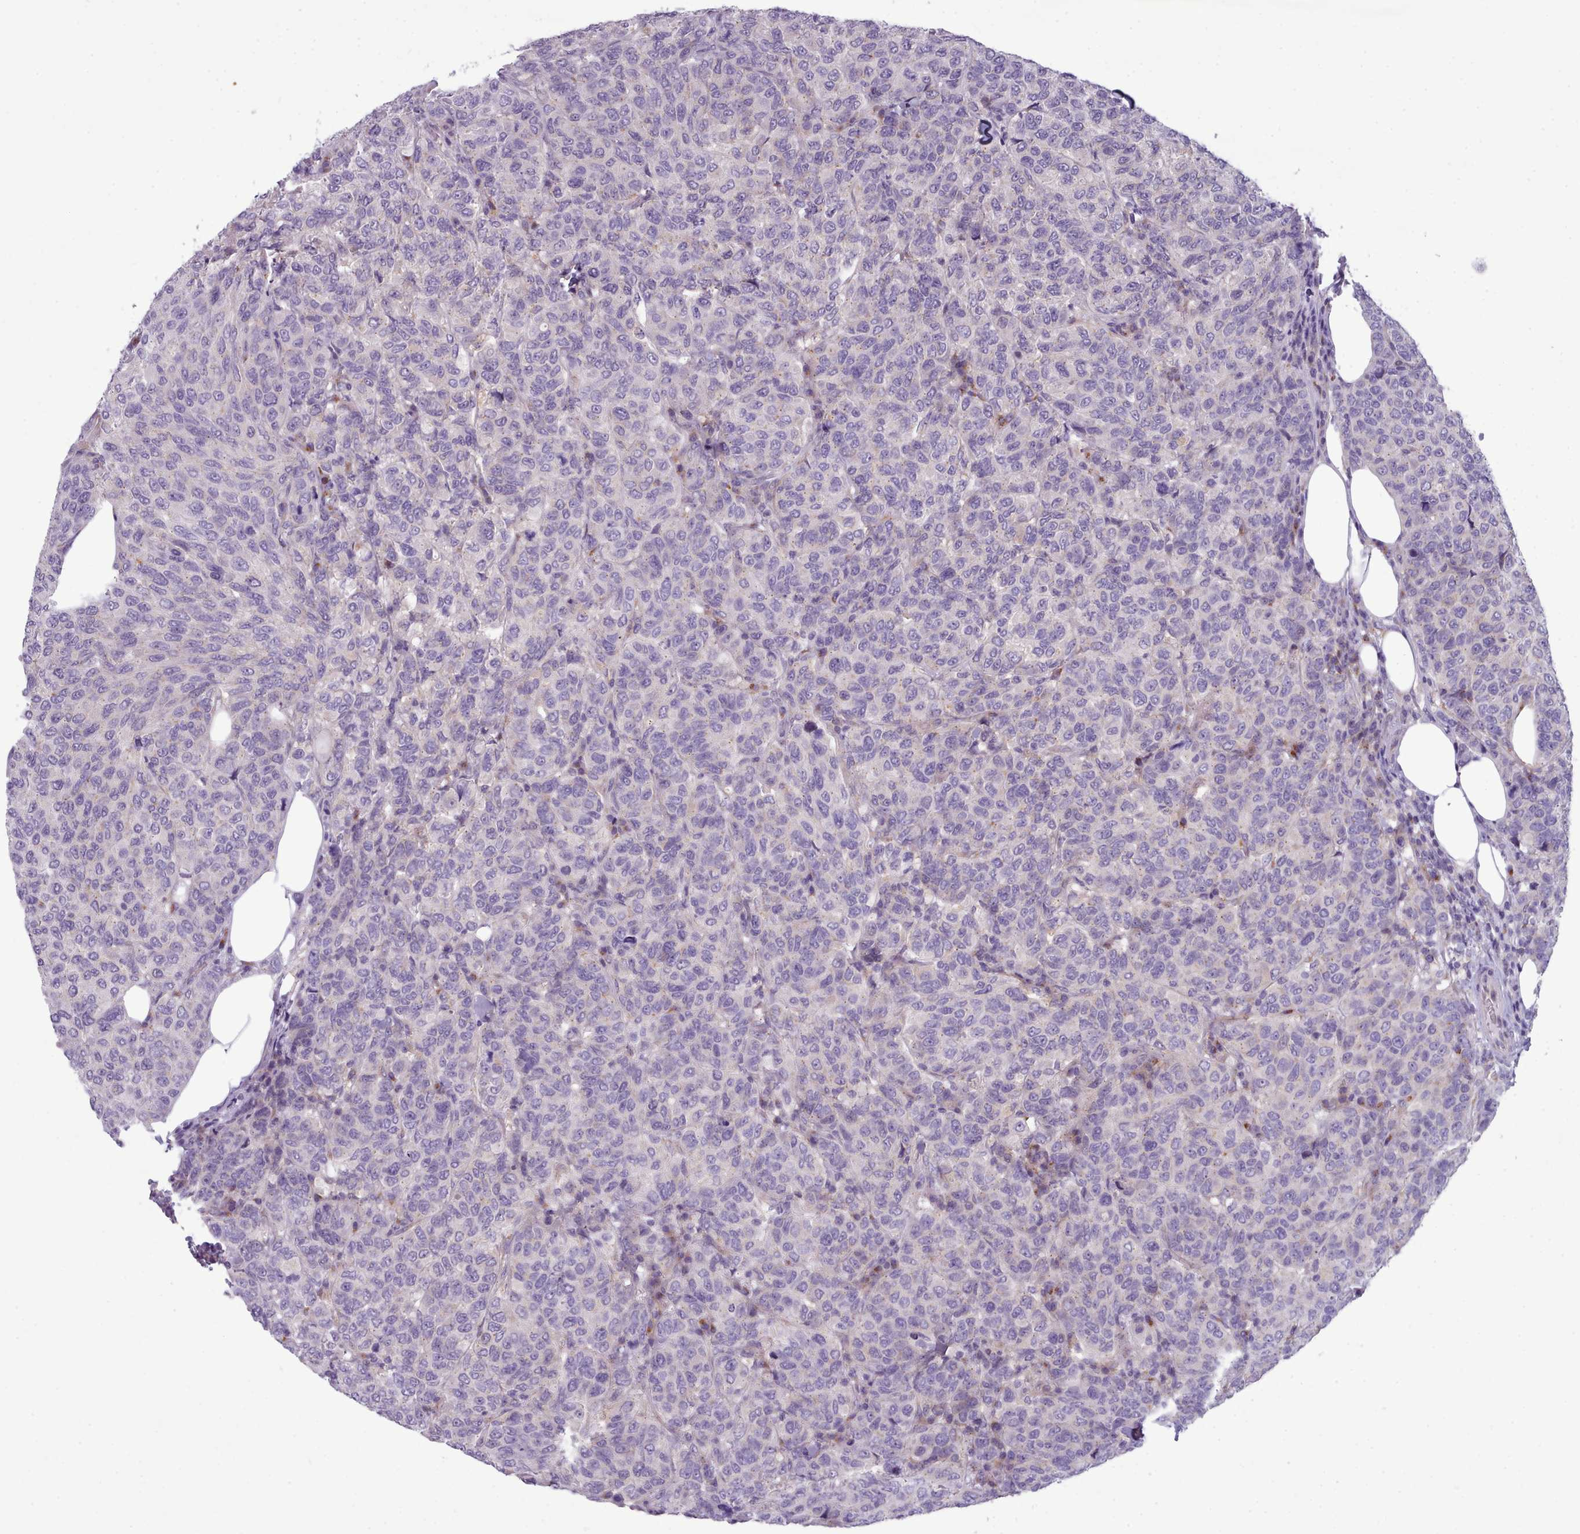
{"staining": {"intensity": "negative", "quantity": "none", "location": "none"}, "tissue": "breast cancer", "cell_type": "Tumor cells", "image_type": "cancer", "snomed": [{"axis": "morphology", "description": "Duct carcinoma"}, {"axis": "topography", "description": "Breast"}], "caption": "An image of invasive ductal carcinoma (breast) stained for a protein exhibits no brown staining in tumor cells. The staining was performed using DAB to visualize the protein expression in brown, while the nuclei were stained in blue with hematoxylin (Magnification: 20x).", "gene": "MYRFL", "patient": {"sex": "female", "age": 55}}